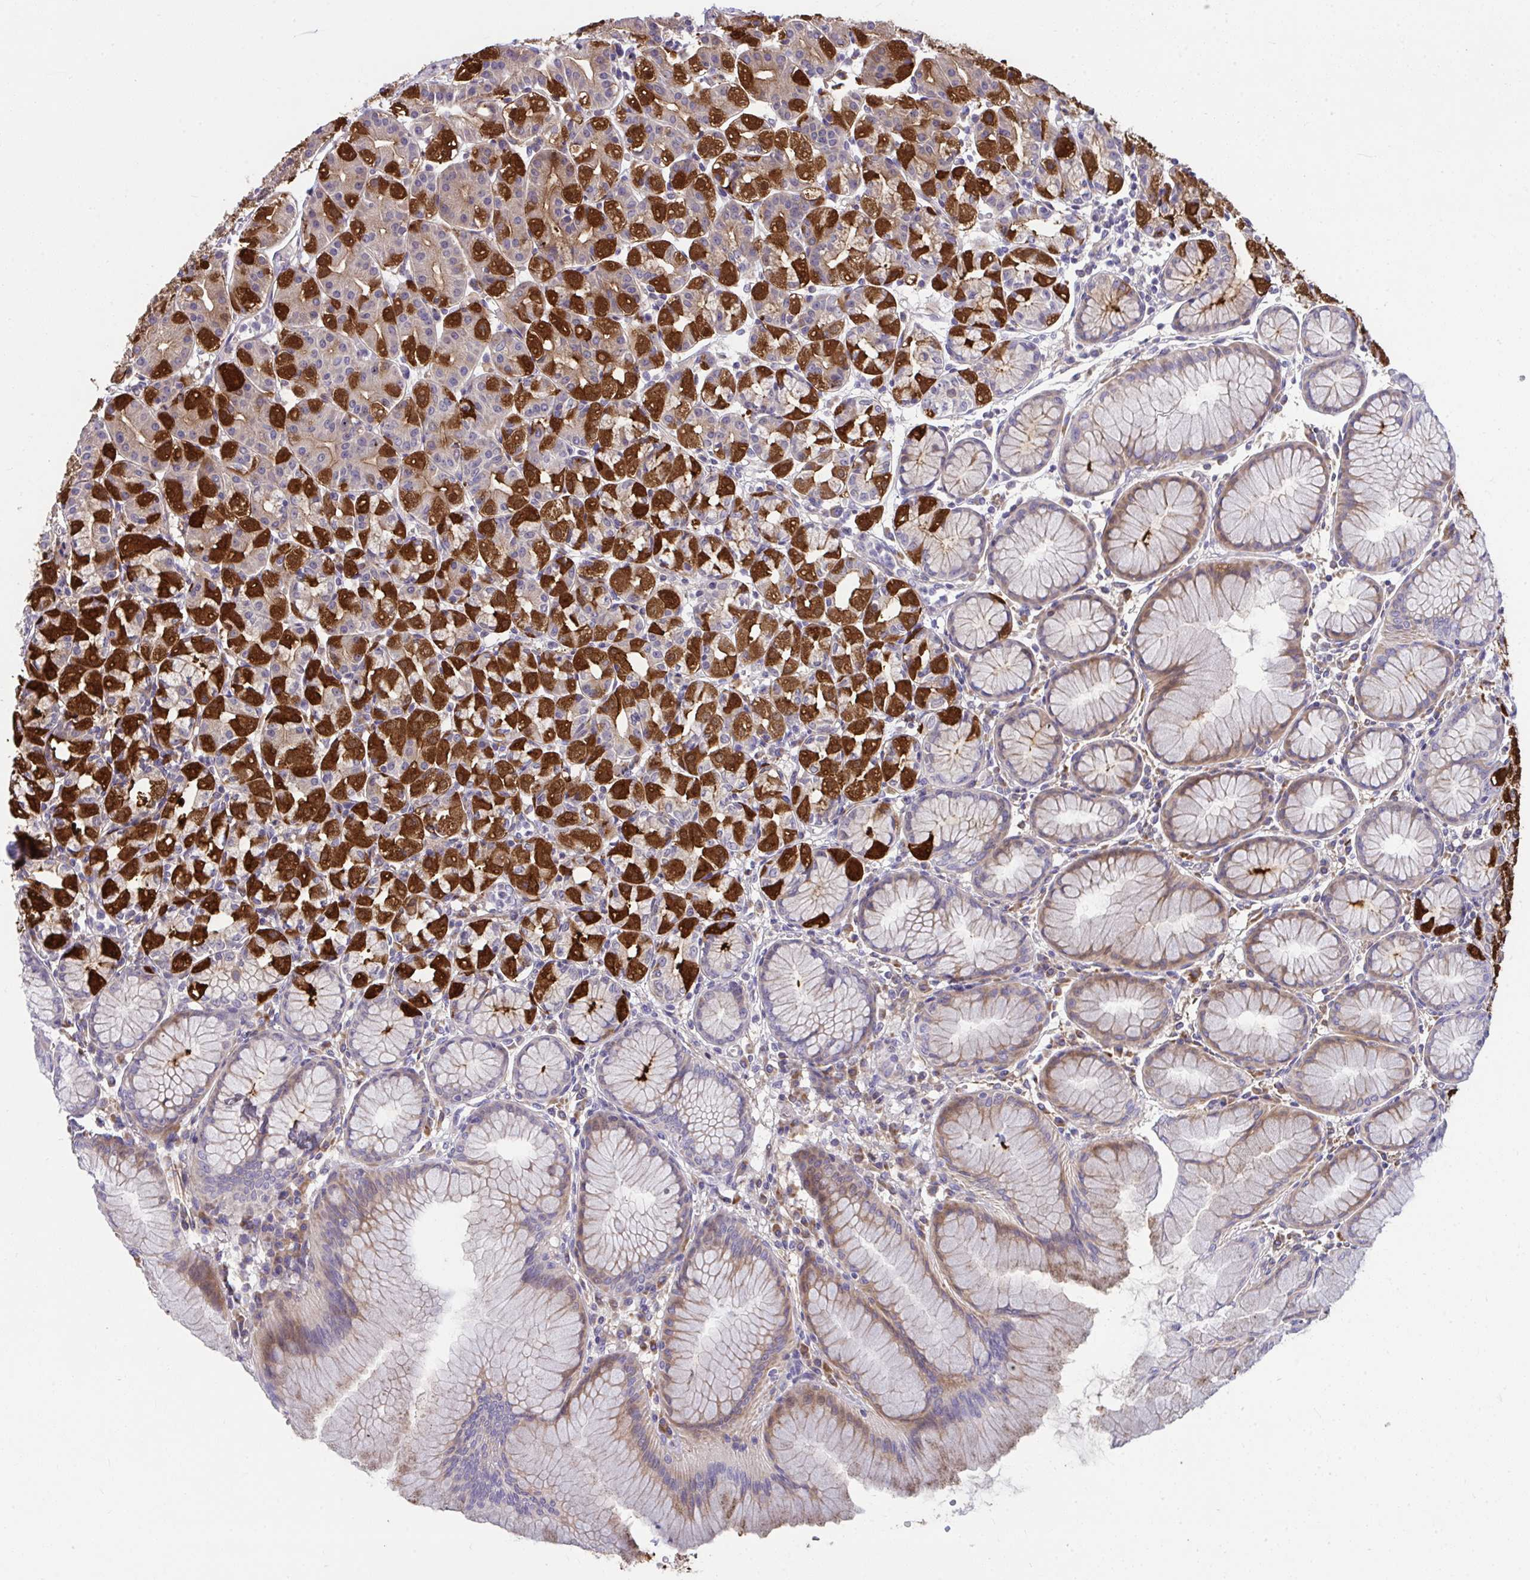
{"staining": {"intensity": "strong", "quantity": "25%-75%", "location": "cytoplasmic/membranous"}, "tissue": "stomach", "cell_type": "Glandular cells", "image_type": "normal", "snomed": [{"axis": "morphology", "description": "Normal tissue, NOS"}, {"axis": "topography", "description": "Stomach"}], "caption": "A high-resolution micrograph shows immunohistochemistry (IHC) staining of unremarkable stomach, which demonstrates strong cytoplasmic/membranous positivity in approximately 25%-75% of glandular cells. (IHC, brightfield microscopy, high magnification).", "gene": "PIGZ", "patient": {"sex": "female", "age": 57}}